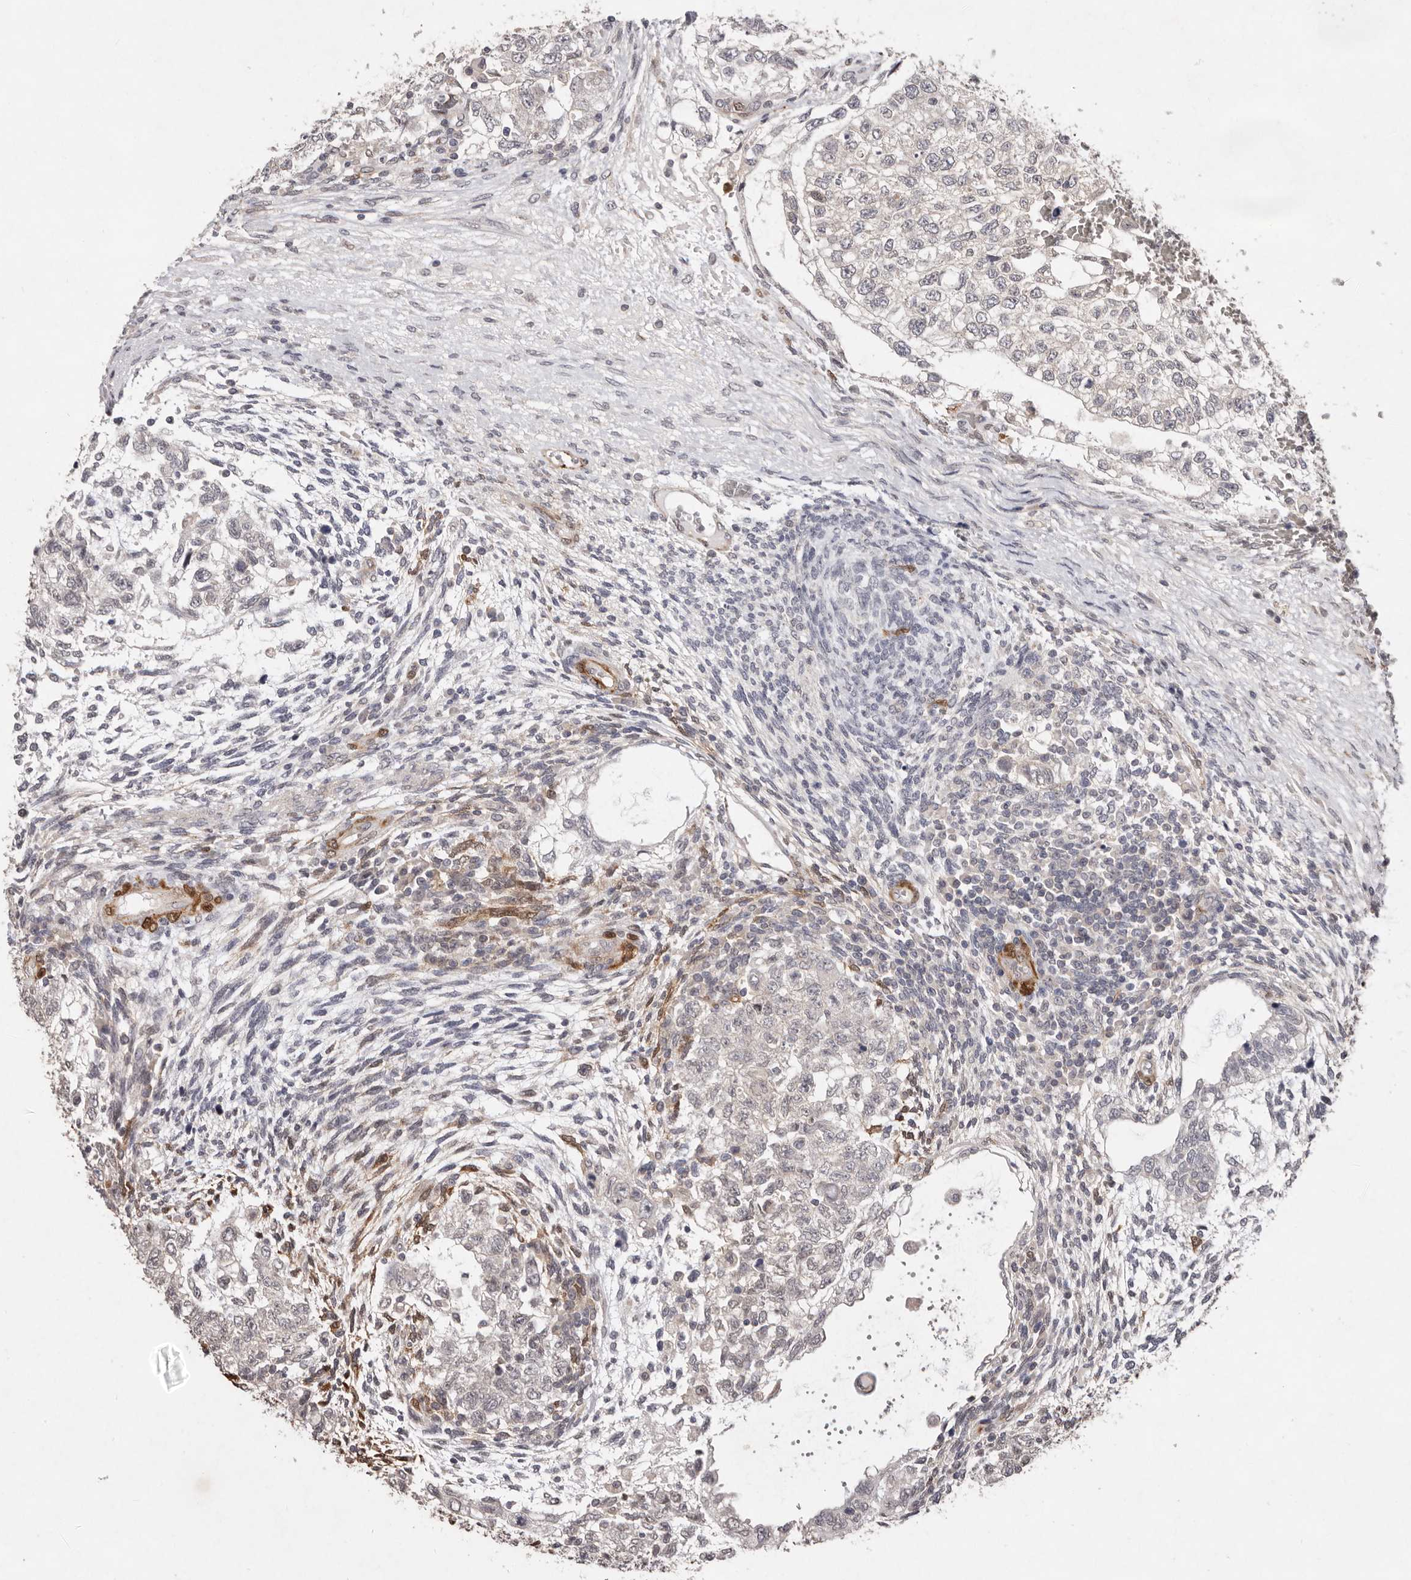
{"staining": {"intensity": "negative", "quantity": "none", "location": "none"}, "tissue": "testis cancer", "cell_type": "Tumor cells", "image_type": "cancer", "snomed": [{"axis": "morphology", "description": "Carcinoma, Embryonal, NOS"}, {"axis": "topography", "description": "Testis"}], "caption": "Tumor cells are negative for protein expression in human testis cancer (embryonal carcinoma).", "gene": "SULT1E1", "patient": {"sex": "male", "age": 37}}